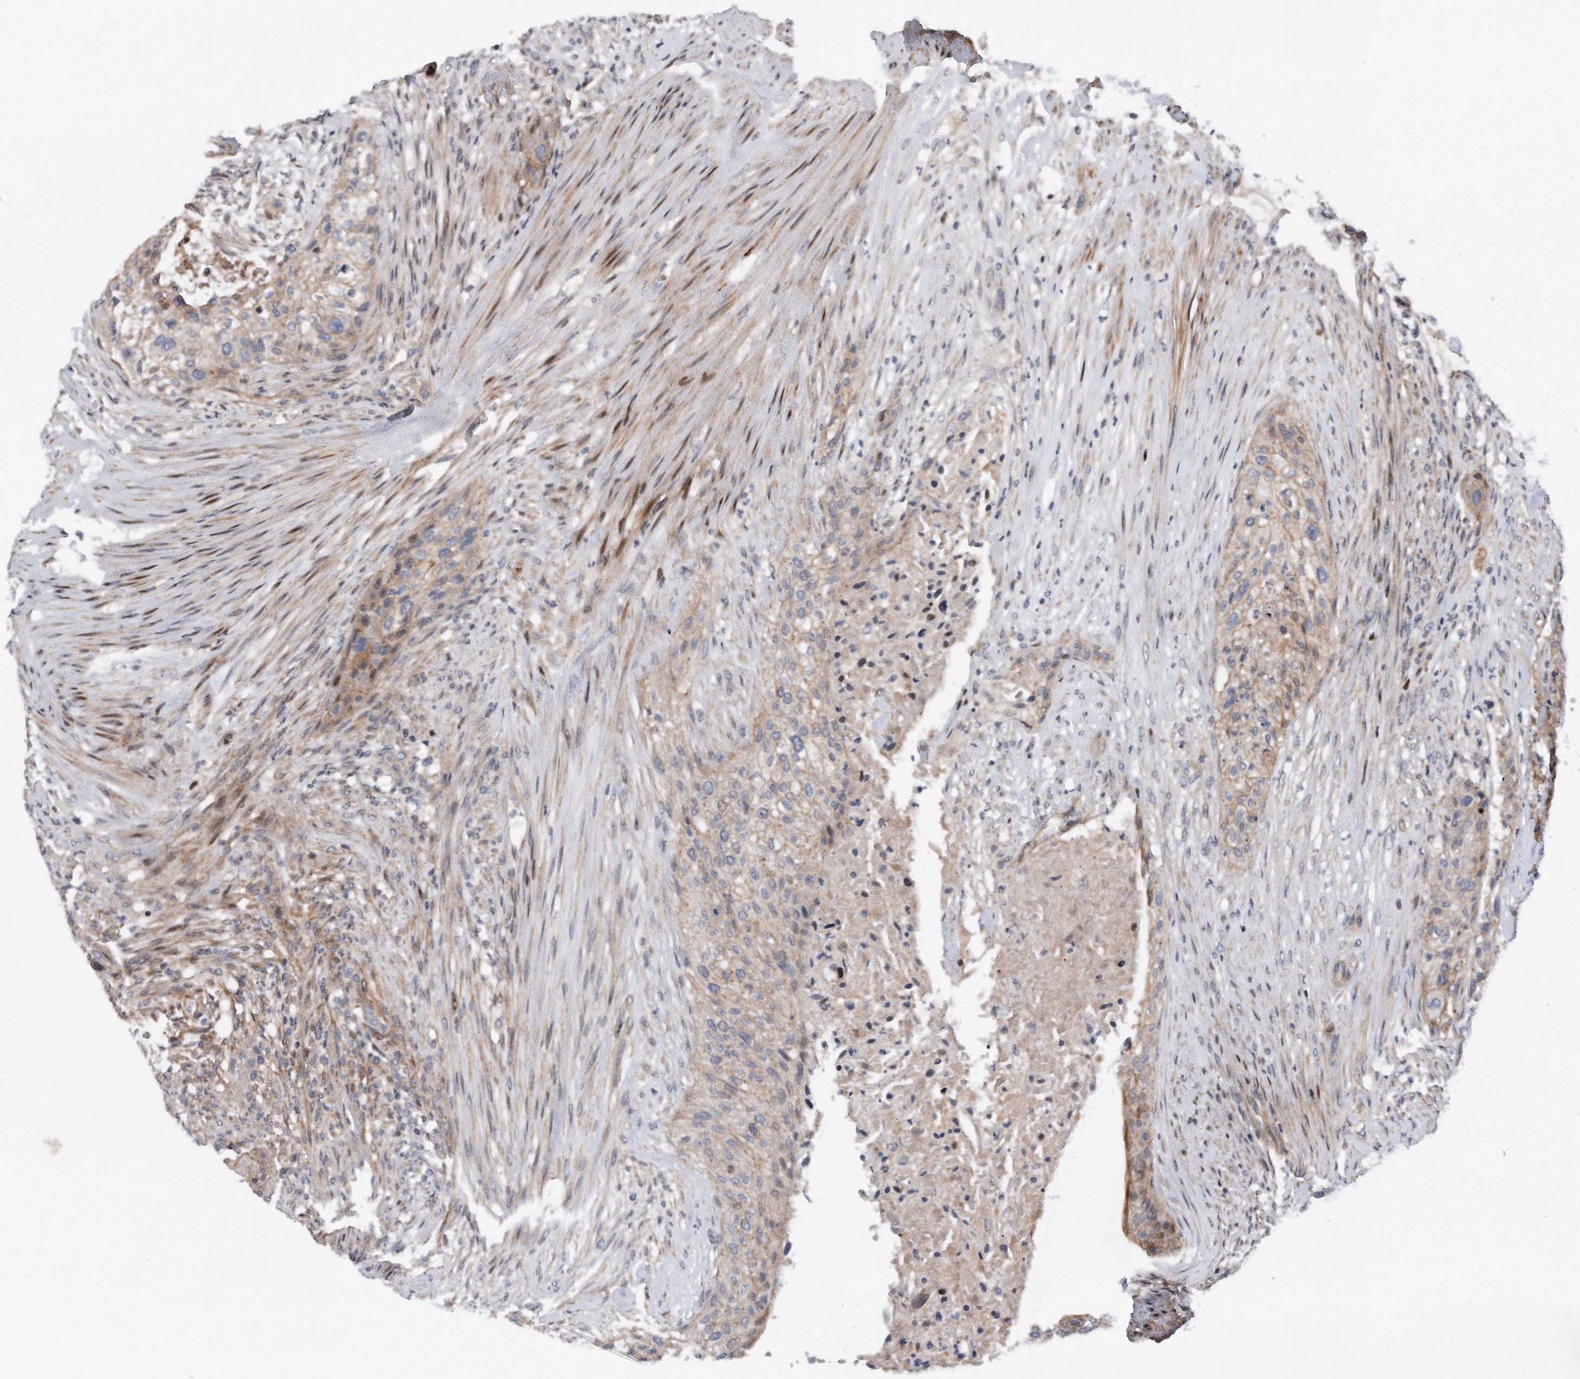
{"staining": {"intensity": "weak", "quantity": "25%-75%", "location": "cytoplasmic/membranous"}, "tissue": "urothelial cancer", "cell_type": "Tumor cells", "image_type": "cancer", "snomed": [{"axis": "morphology", "description": "Urothelial carcinoma, High grade"}, {"axis": "topography", "description": "Urinary bladder"}], "caption": "Urothelial cancer stained for a protein shows weak cytoplasmic/membranous positivity in tumor cells.", "gene": "CDH12", "patient": {"sex": "male", "age": 35}}